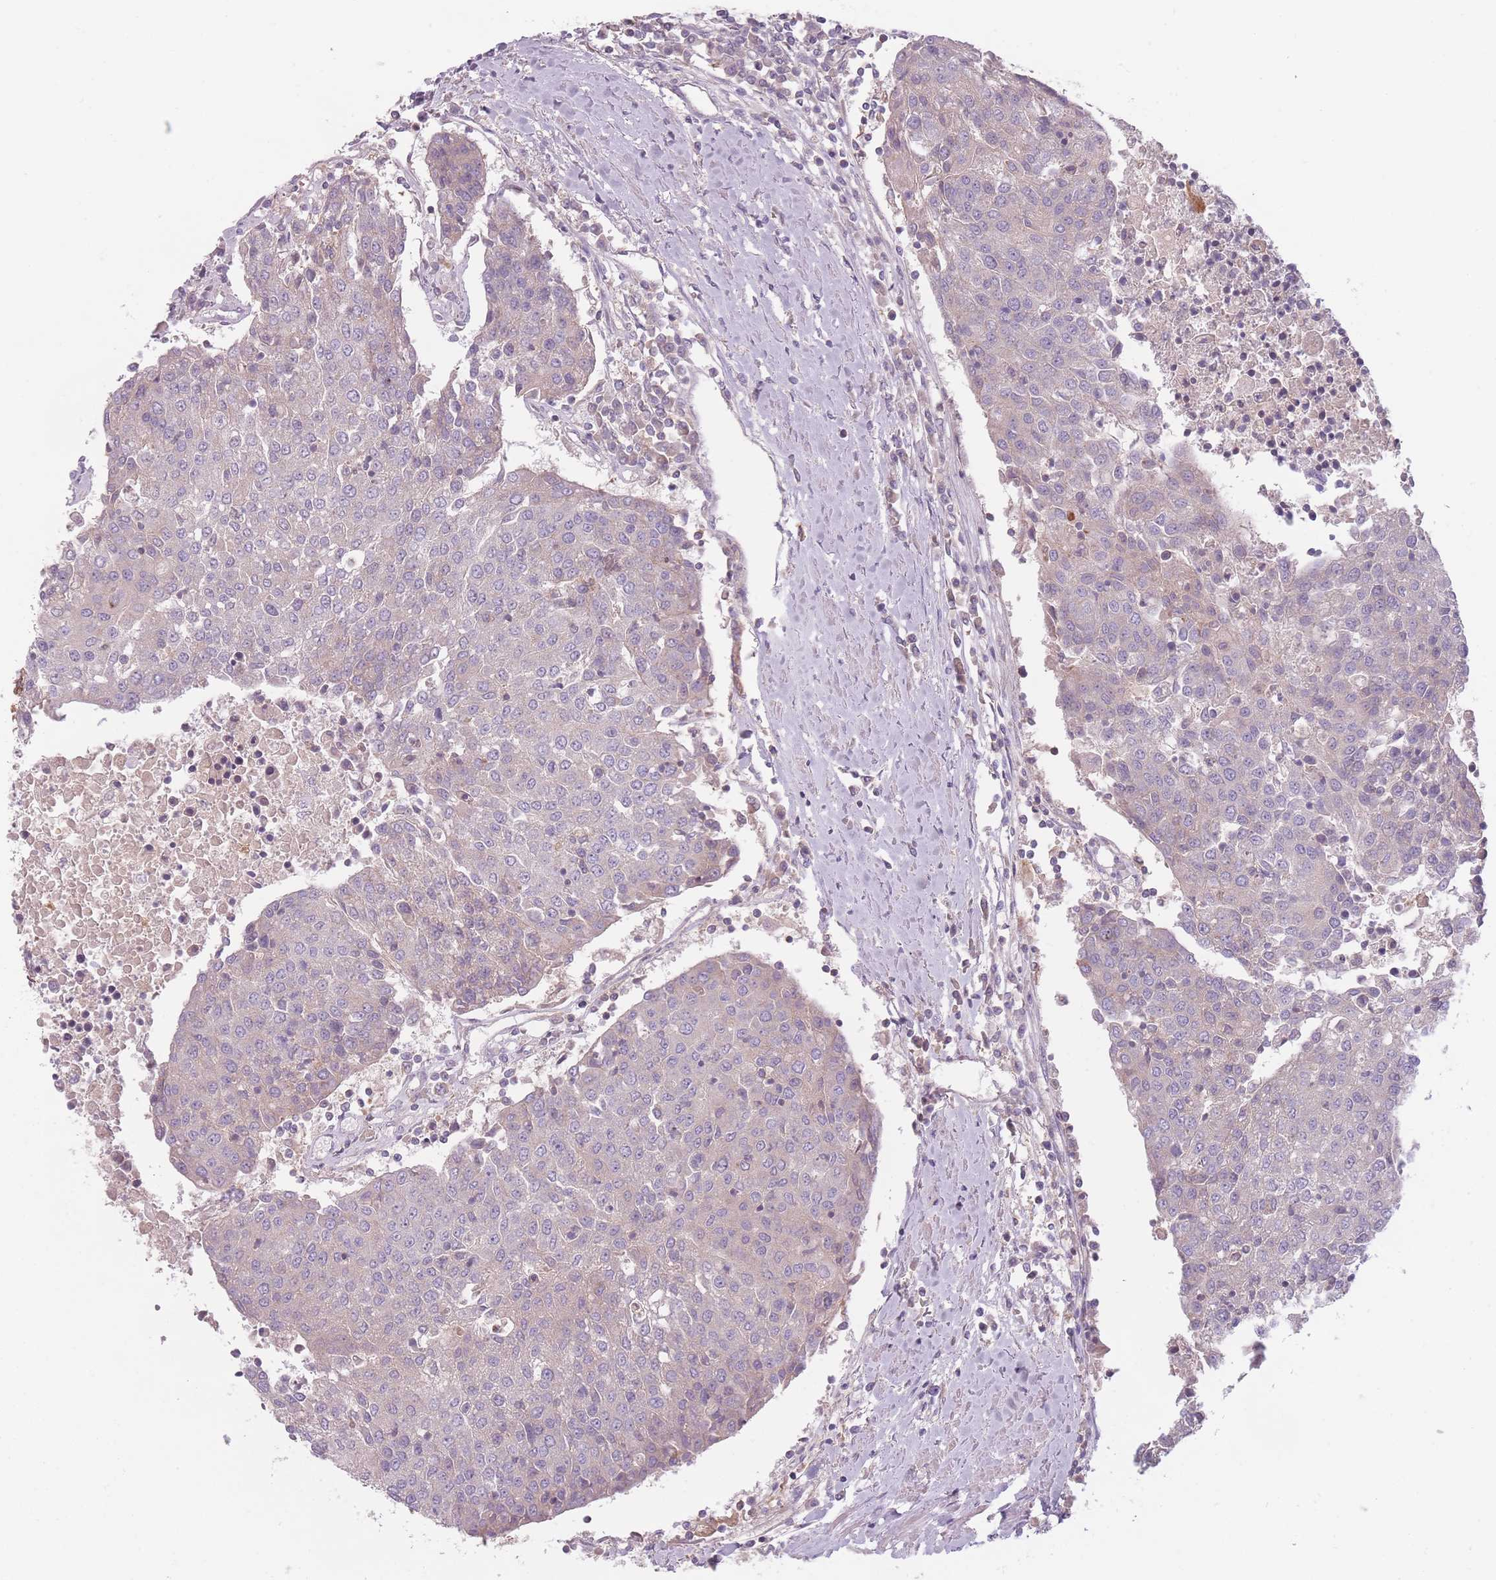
{"staining": {"intensity": "negative", "quantity": "none", "location": "none"}, "tissue": "urothelial cancer", "cell_type": "Tumor cells", "image_type": "cancer", "snomed": [{"axis": "morphology", "description": "Urothelial carcinoma, High grade"}, {"axis": "topography", "description": "Urinary bladder"}], "caption": "Micrograph shows no protein expression in tumor cells of urothelial carcinoma (high-grade) tissue. (DAB immunohistochemistry (IHC) with hematoxylin counter stain).", "gene": "NT5DC2", "patient": {"sex": "female", "age": 85}}